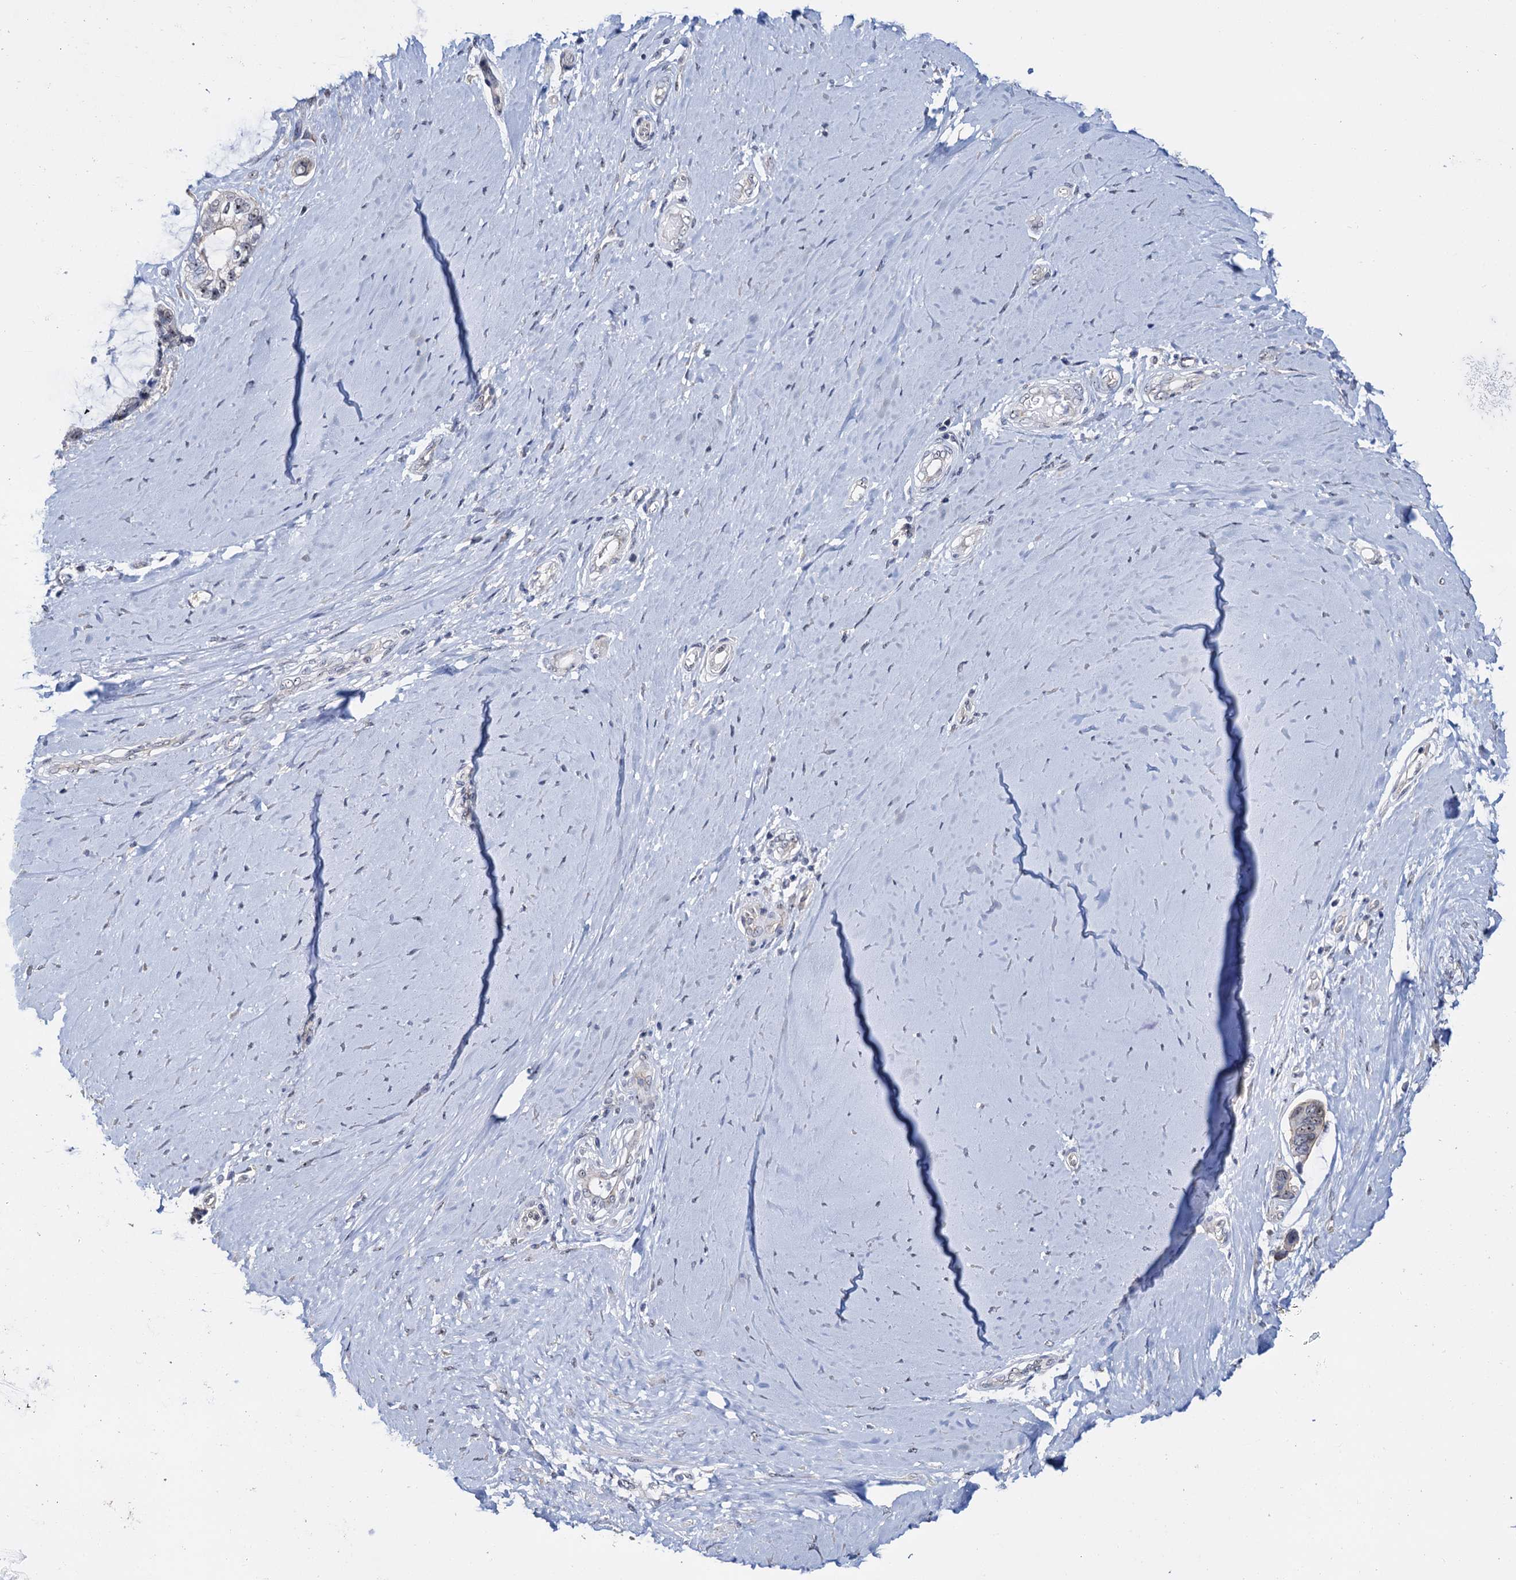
{"staining": {"intensity": "negative", "quantity": "none", "location": "none"}, "tissue": "ovarian cancer", "cell_type": "Tumor cells", "image_type": "cancer", "snomed": [{"axis": "morphology", "description": "Cystadenocarcinoma, mucinous, NOS"}, {"axis": "topography", "description": "Ovary"}], "caption": "Tumor cells are negative for brown protein staining in ovarian cancer (mucinous cystadenocarcinoma).", "gene": "C2CD3", "patient": {"sex": "female", "age": 39}}